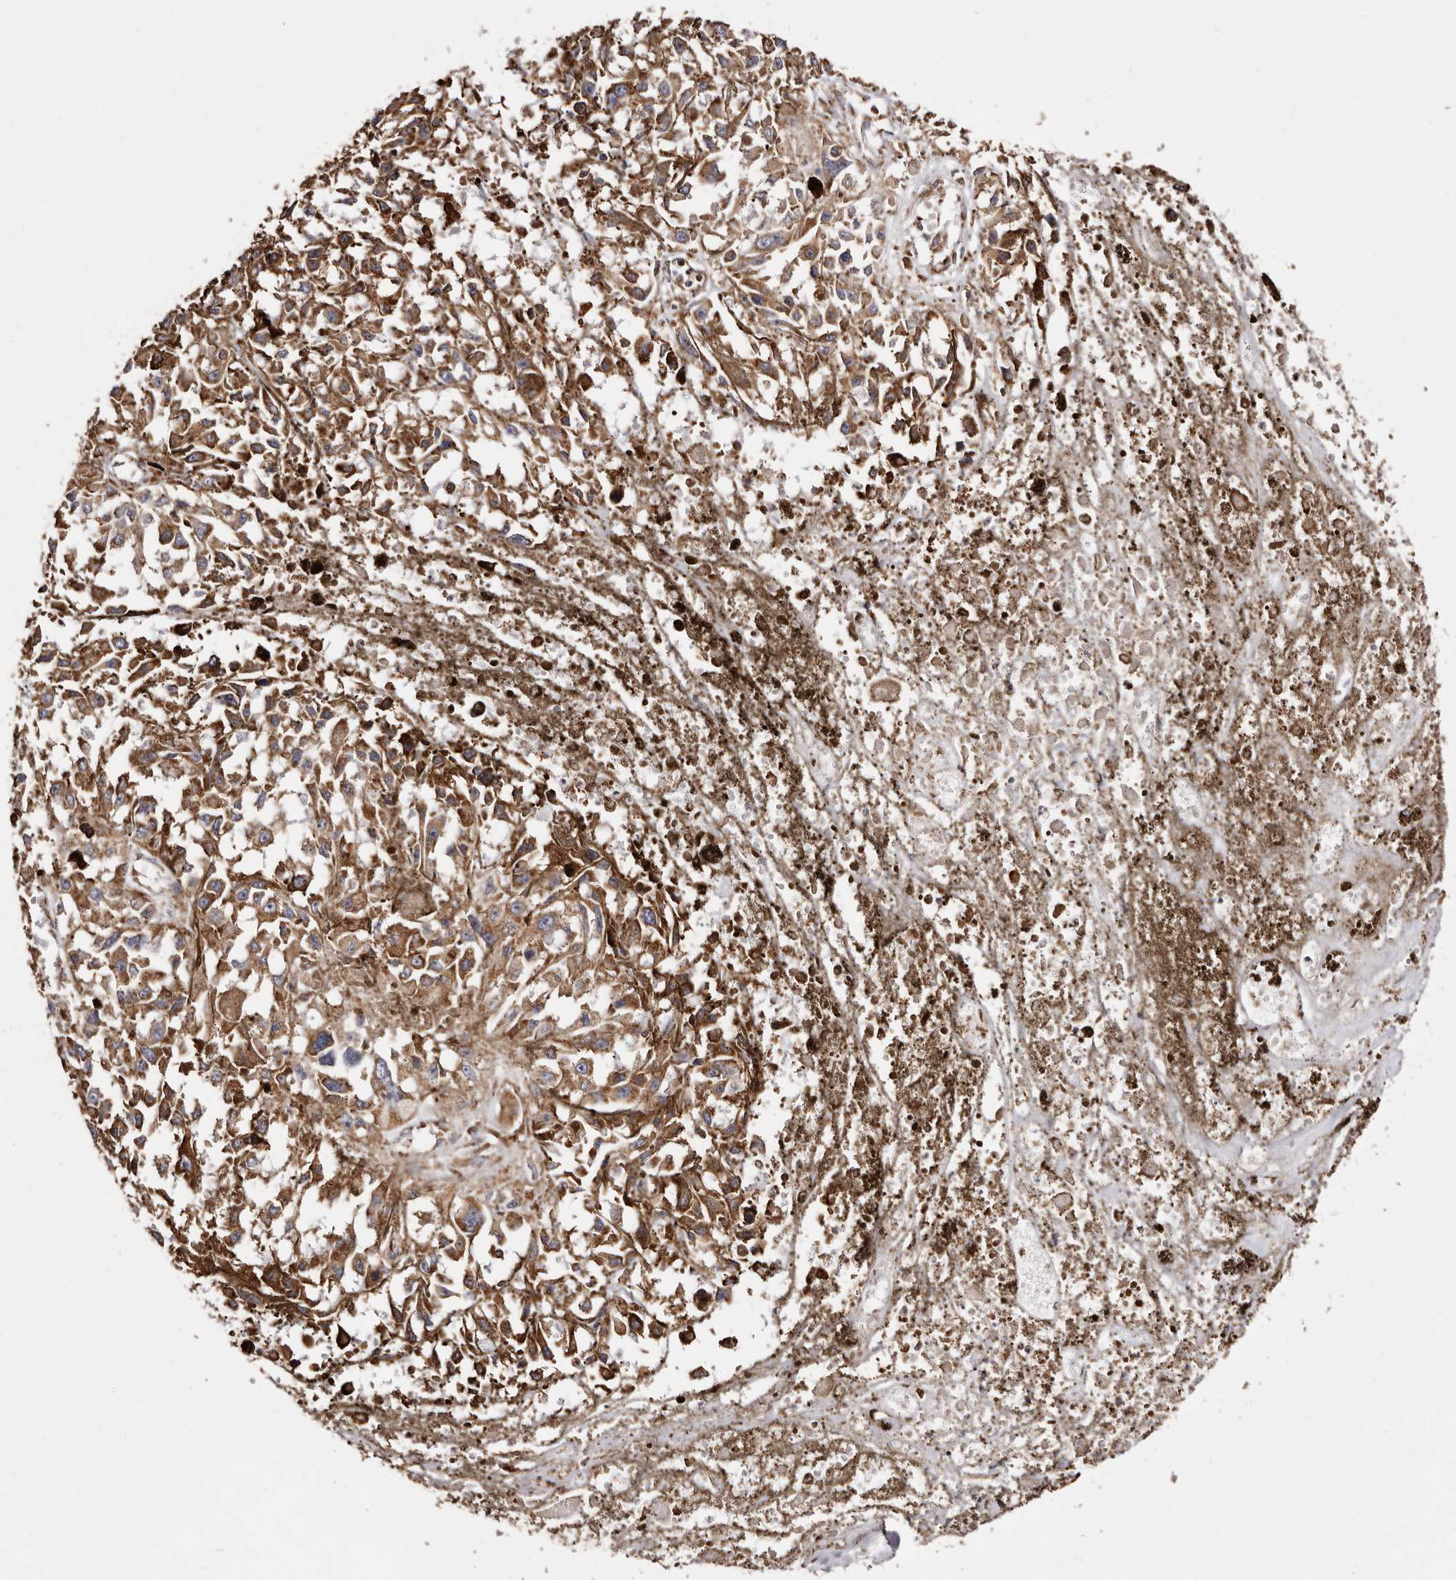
{"staining": {"intensity": "moderate", "quantity": ">75%", "location": "cytoplasmic/membranous"}, "tissue": "melanoma", "cell_type": "Tumor cells", "image_type": "cancer", "snomed": [{"axis": "morphology", "description": "Malignant melanoma, Metastatic site"}, {"axis": "topography", "description": "Lymph node"}], "caption": "Immunohistochemical staining of human malignant melanoma (metastatic site) demonstrates medium levels of moderate cytoplasmic/membranous positivity in about >75% of tumor cells. (DAB IHC with brightfield microscopy, high magnification).", "gene": "ACBD6", "patient": {"sex": "male", "age": 59}}